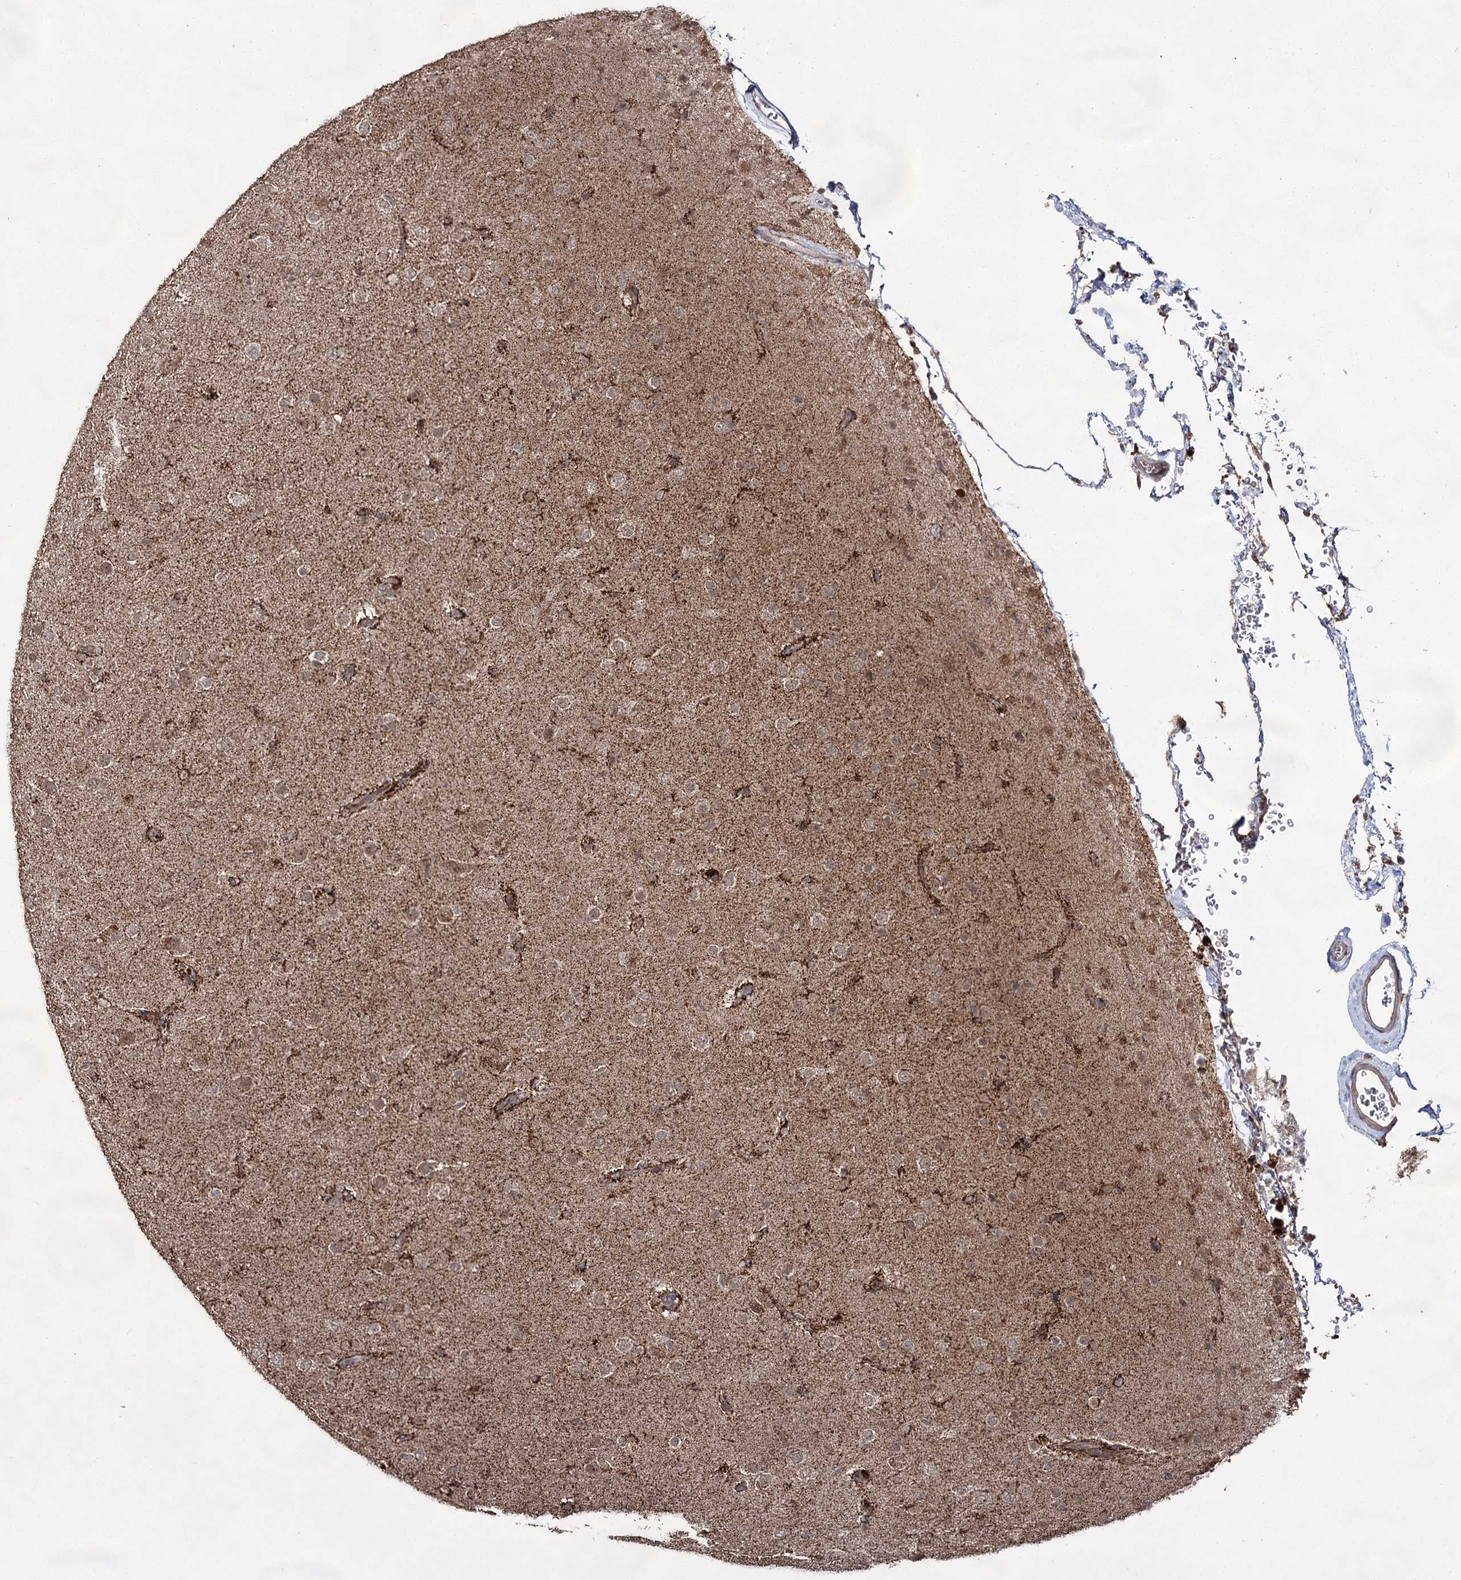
{"staining": {"intensity": "moderate", "quantity": ">75%", "location": "cytoplasmic/membranous,nuclear"}, "tissue": "glioma", "cell_type": "Tumor cells", "image_type": "cancer", "snomed": [{"axis": "morphology", "description": "Glioma, malignant, Low grade"}, {"axis": "topography", "description": "Brain"}], "caption": "IHC image of human glioma stained for a protein (brown), which shows medium levels of moderate cytoplasmic/membranous and nuclear positivity in about >75% of tumor cells.", "gene": "ACTR6", "patient": {"sex": "male", "age": 65}}